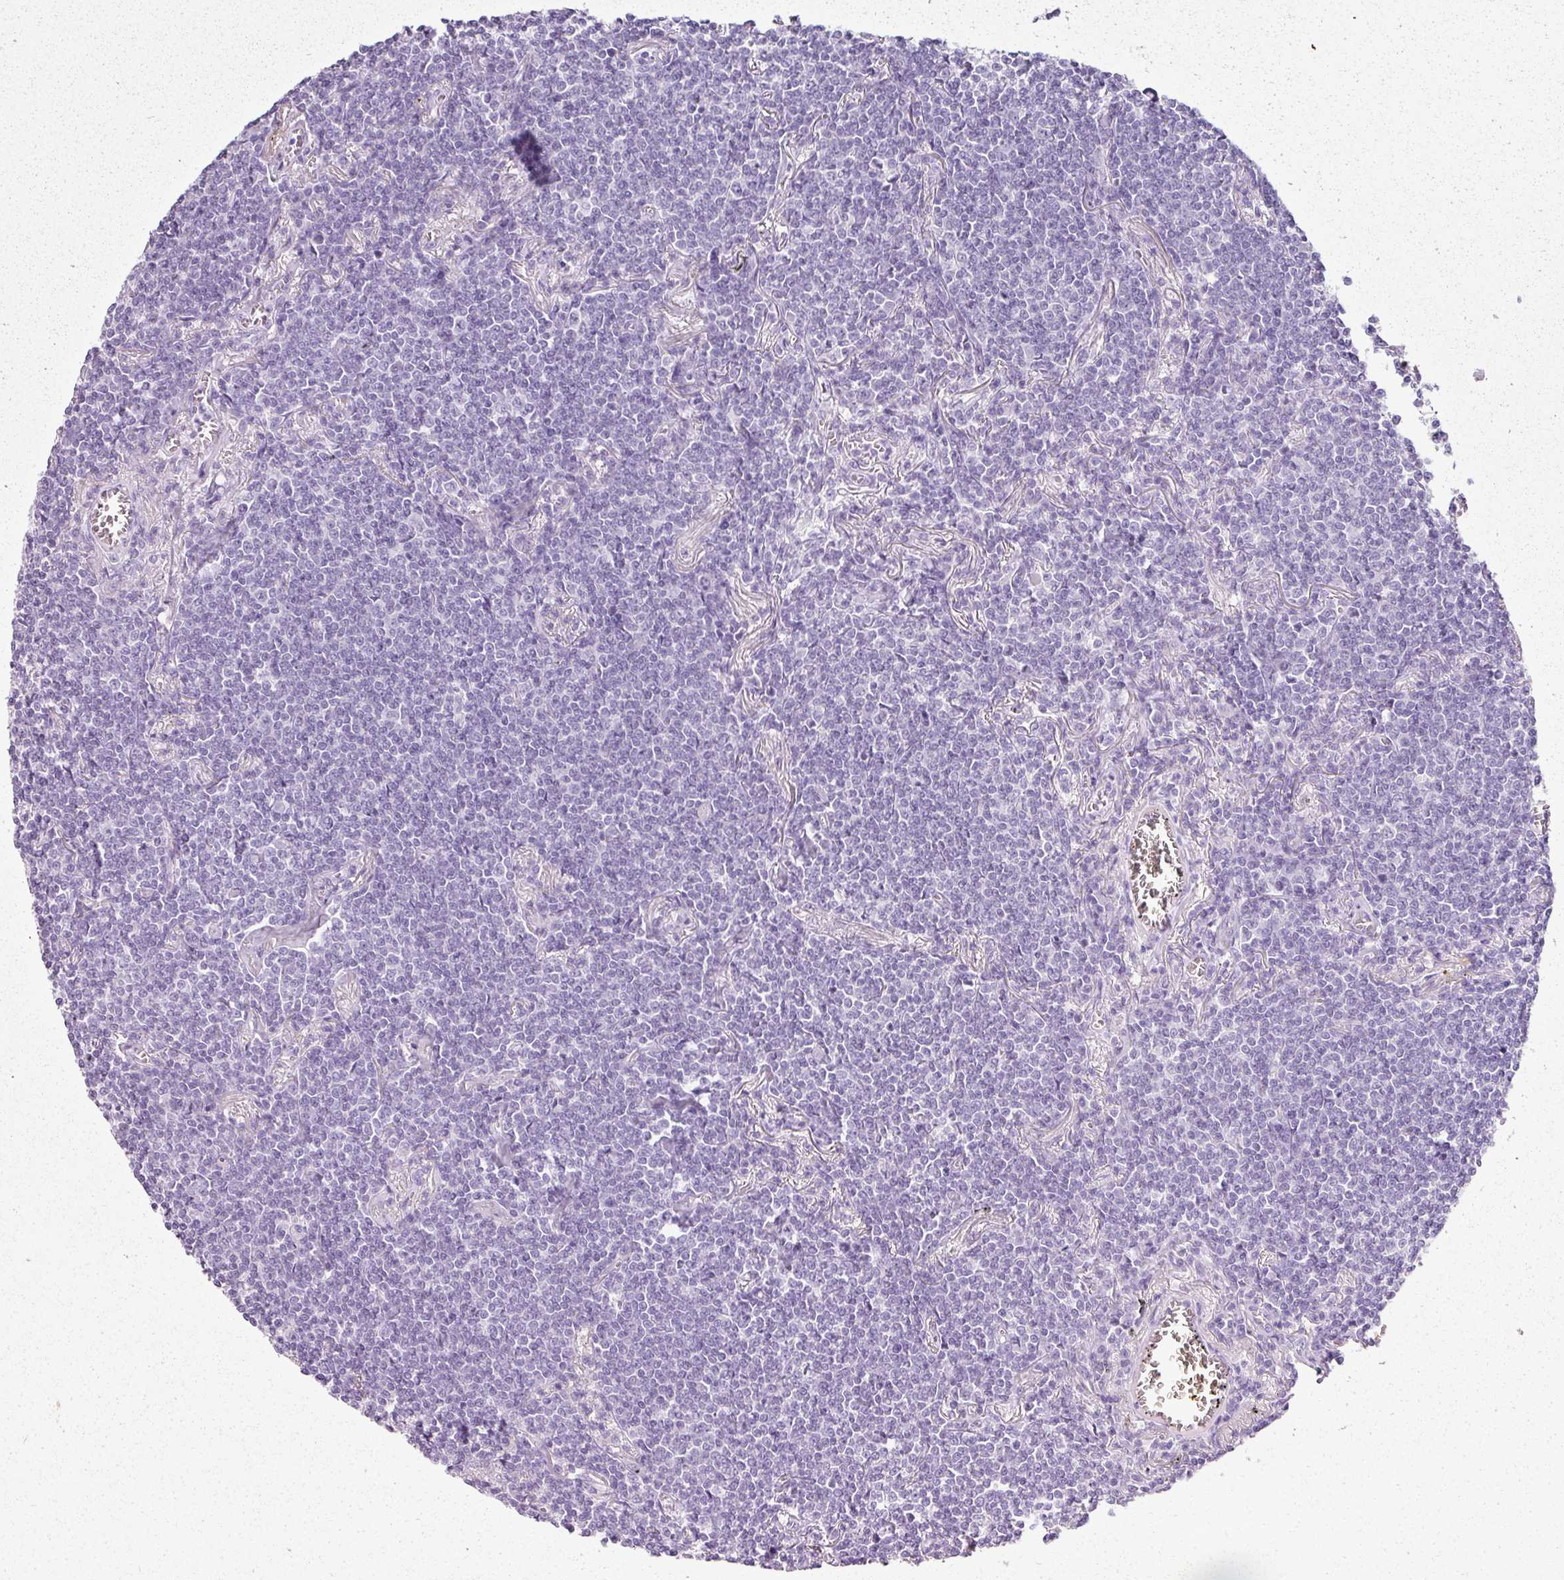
{"staining": {"intensity": "negative", "quantity": "none", "location": "none"}, "tissue": "lymphoma", "cell_type": "Tumor cells", "image_type": "cancer", "snomed": [{"axis": "morphology", "description": "Malignant lymphoma, non-Hodgkin's type, Low grade"}, {"axis": "topography", "description": "Lung"}], "caption": "There is no significant staining in tumor cells of malignant lymphoma, non-Hodgkin's type (low-grade).", "gene": "SCT", "patient": {"sex": "female", "age": 71}}